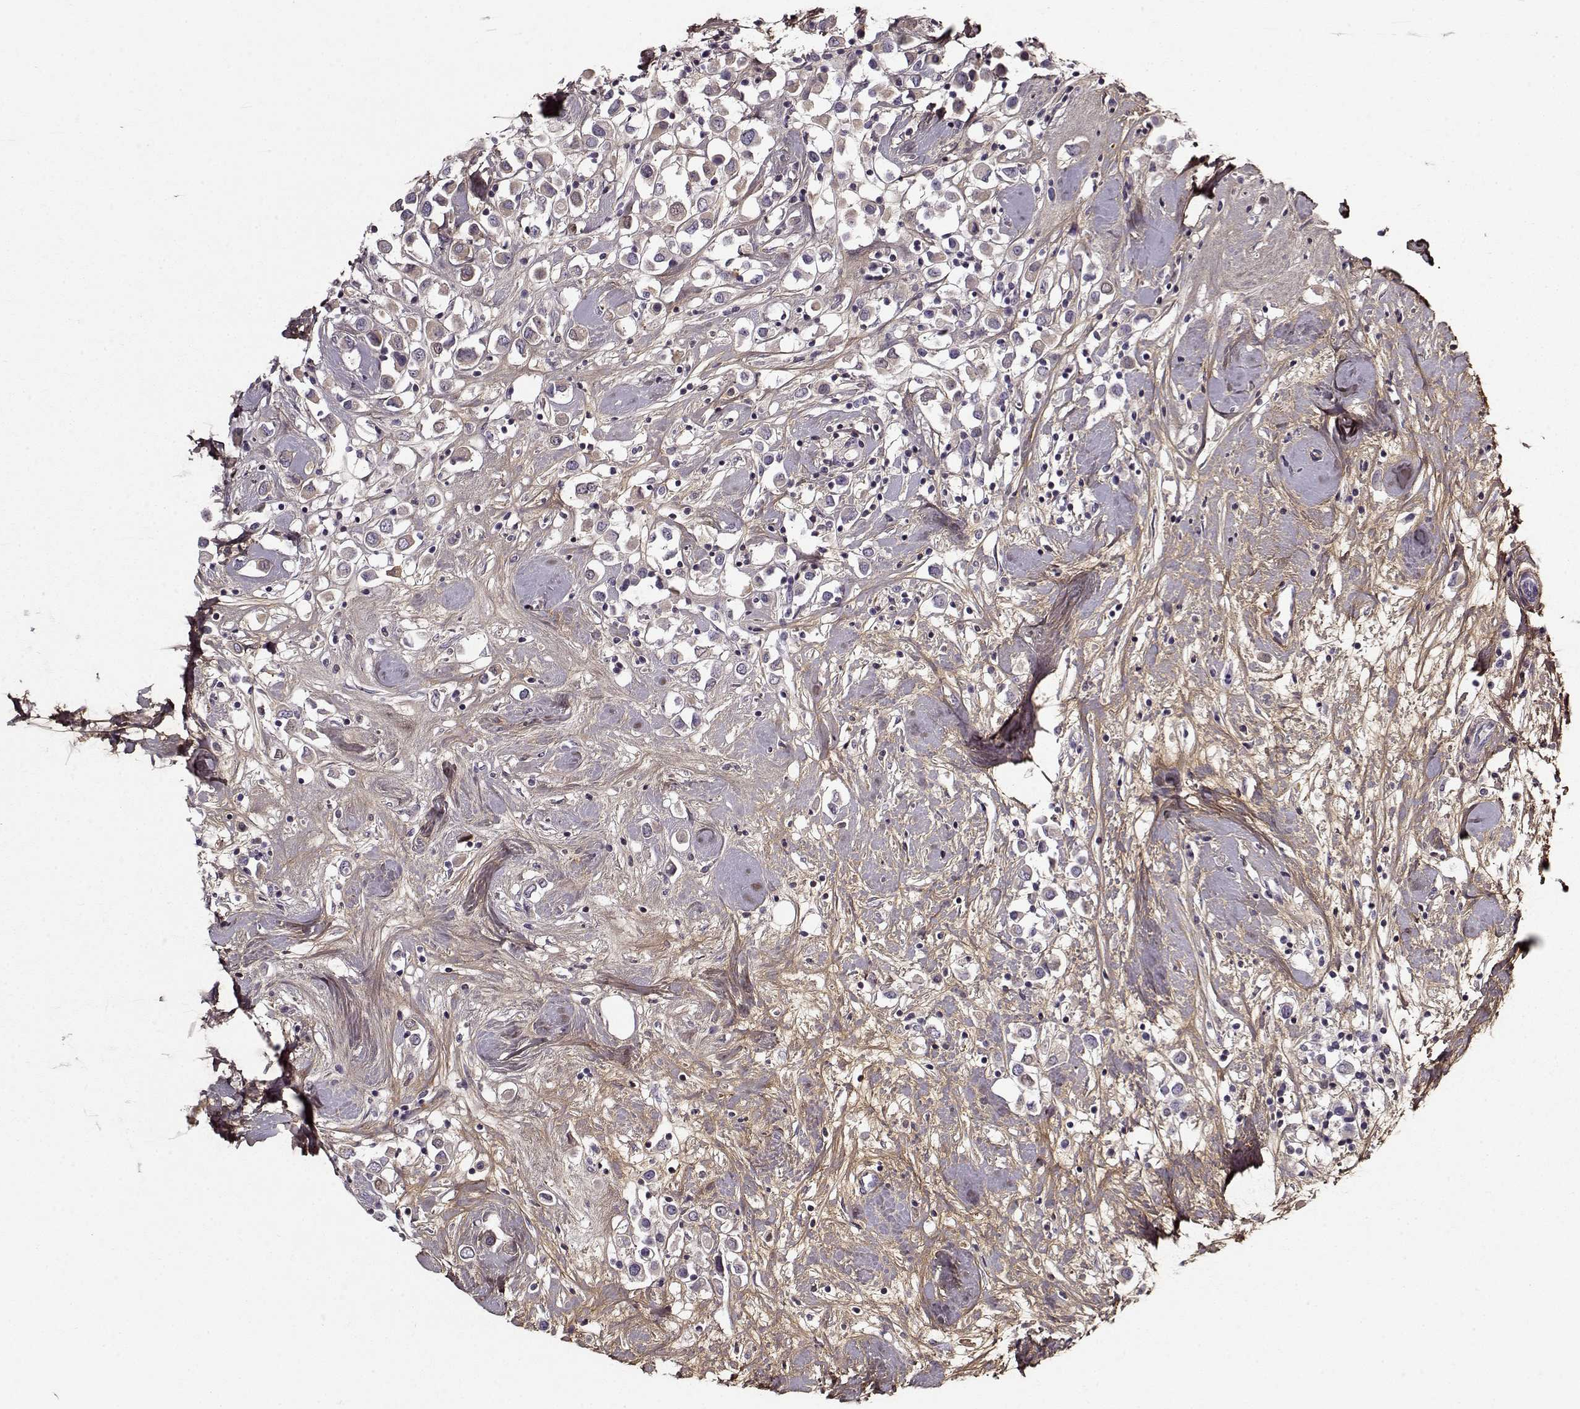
{"staining": {"intensity": "weak", "quantity": ">75%", "location": "cytoplasmic/membranous"}, "tissue": "breast cancer", "cell_type": "Tumor cells", "image_type": "cancer", "snomed": [{"axis": "morphology", "description": "Duct carcinoma"}, {"axis": "topography", "description": "Breast"}], "caption": "A brown stain labels weak cytoplasmic/membranous expression of a protein in breast cancer (infiltrating ductal carcinoma) tumor cells.", "gene": "LUM", "patient": {"sex": "female", "age": 61}}